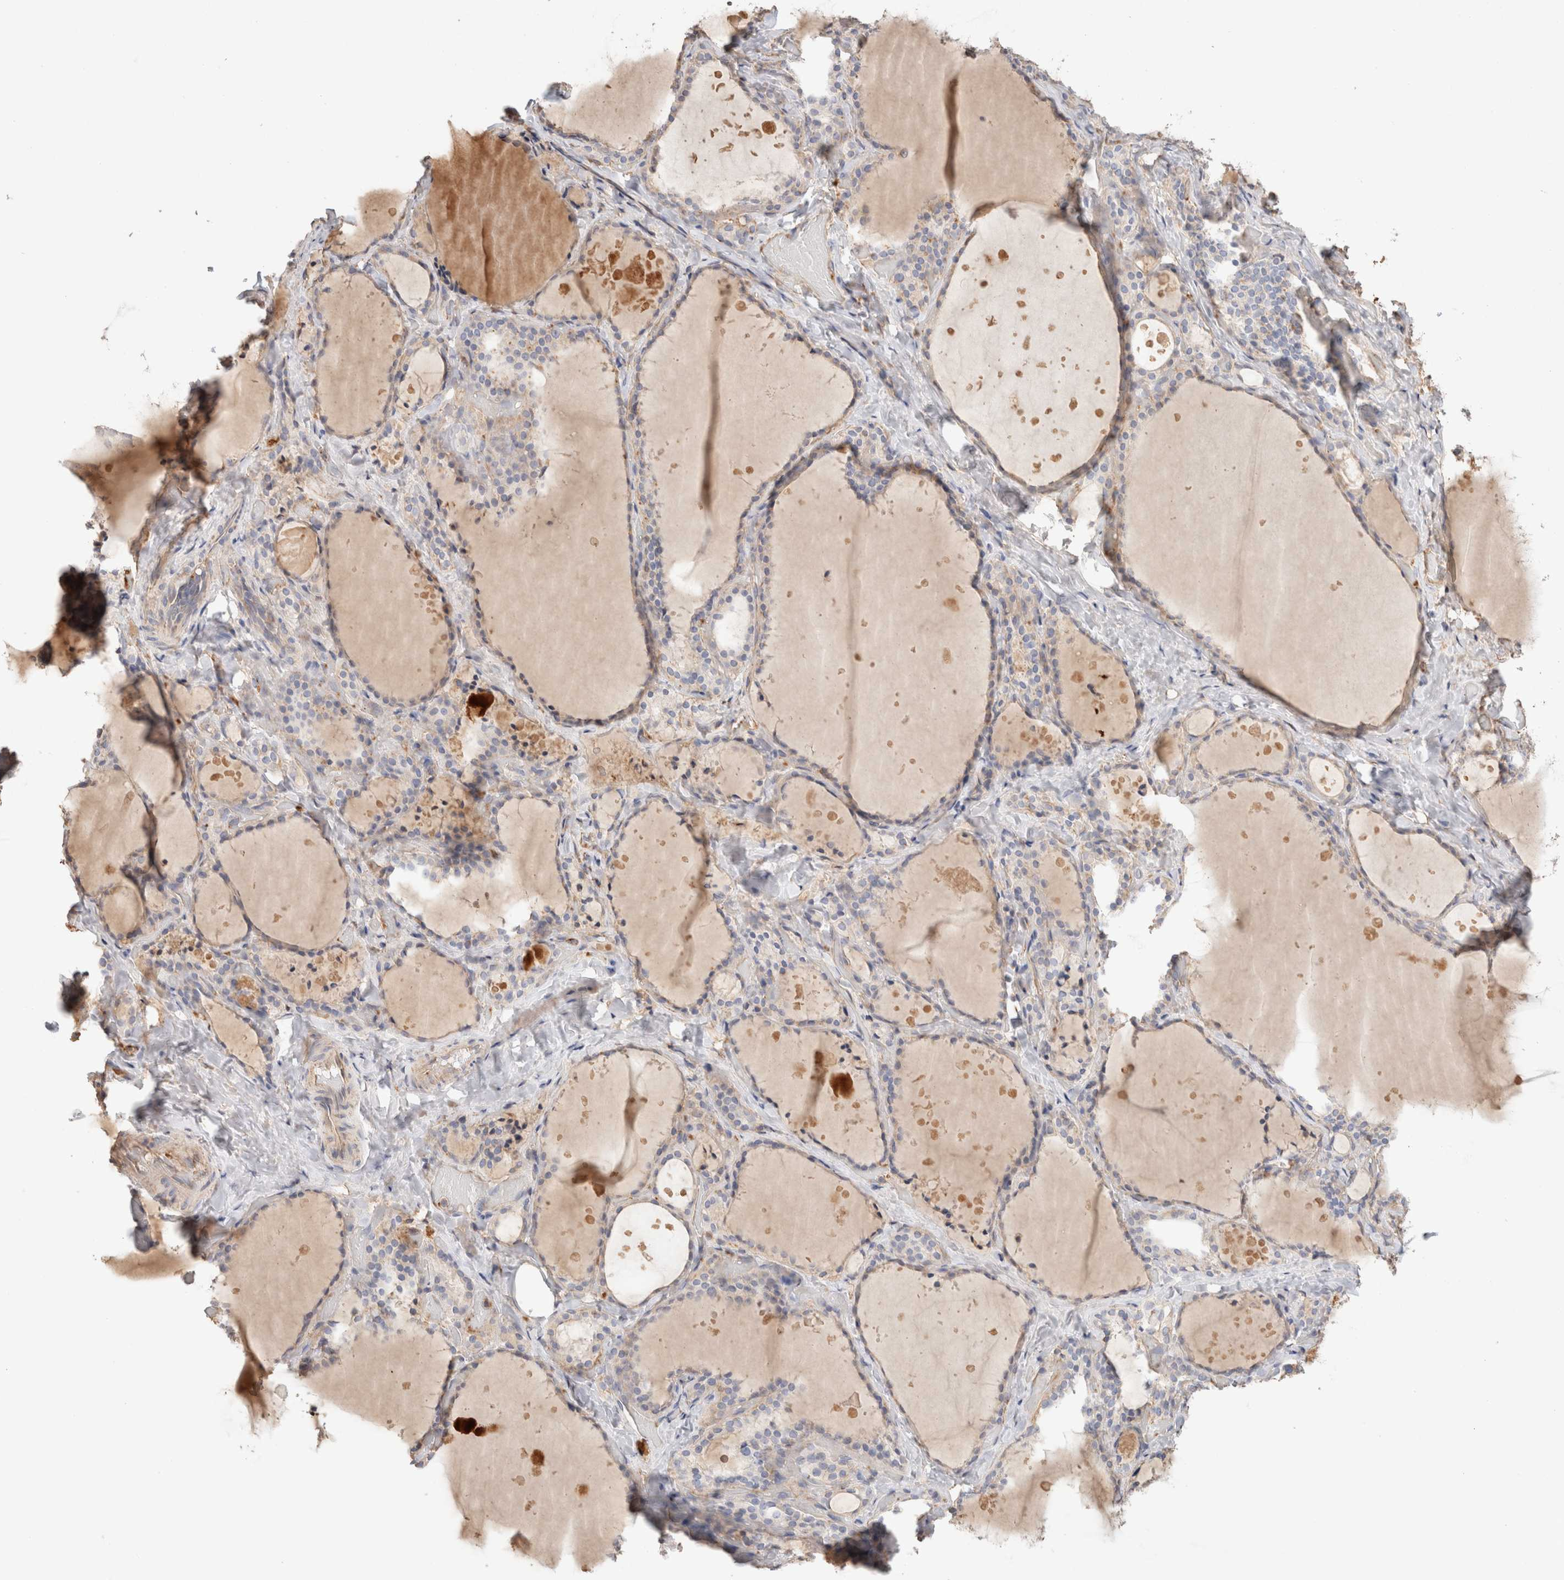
{"staining": {"intensity": "negative", "quantity": "none", "location": "none"}, "tissue": "thyroid gland", "cell_type": "Glandular cells", "image_type": "normal", "snomed": [{"axis": "morphology", "description": "Normal tissue, NOS"}, {"axis": "topography", "description": "Thyroid gland"}], "caption": "The IHC histopathology image has no significant expression in glandular cells of thyroid gland. (DAB (3,3'-diaminobenzidine) immunohistochemistry visualized using brightfield microscopy, high magnification).", "gene": "PROS1", "patient": {"sex": "female", "age": 44}}